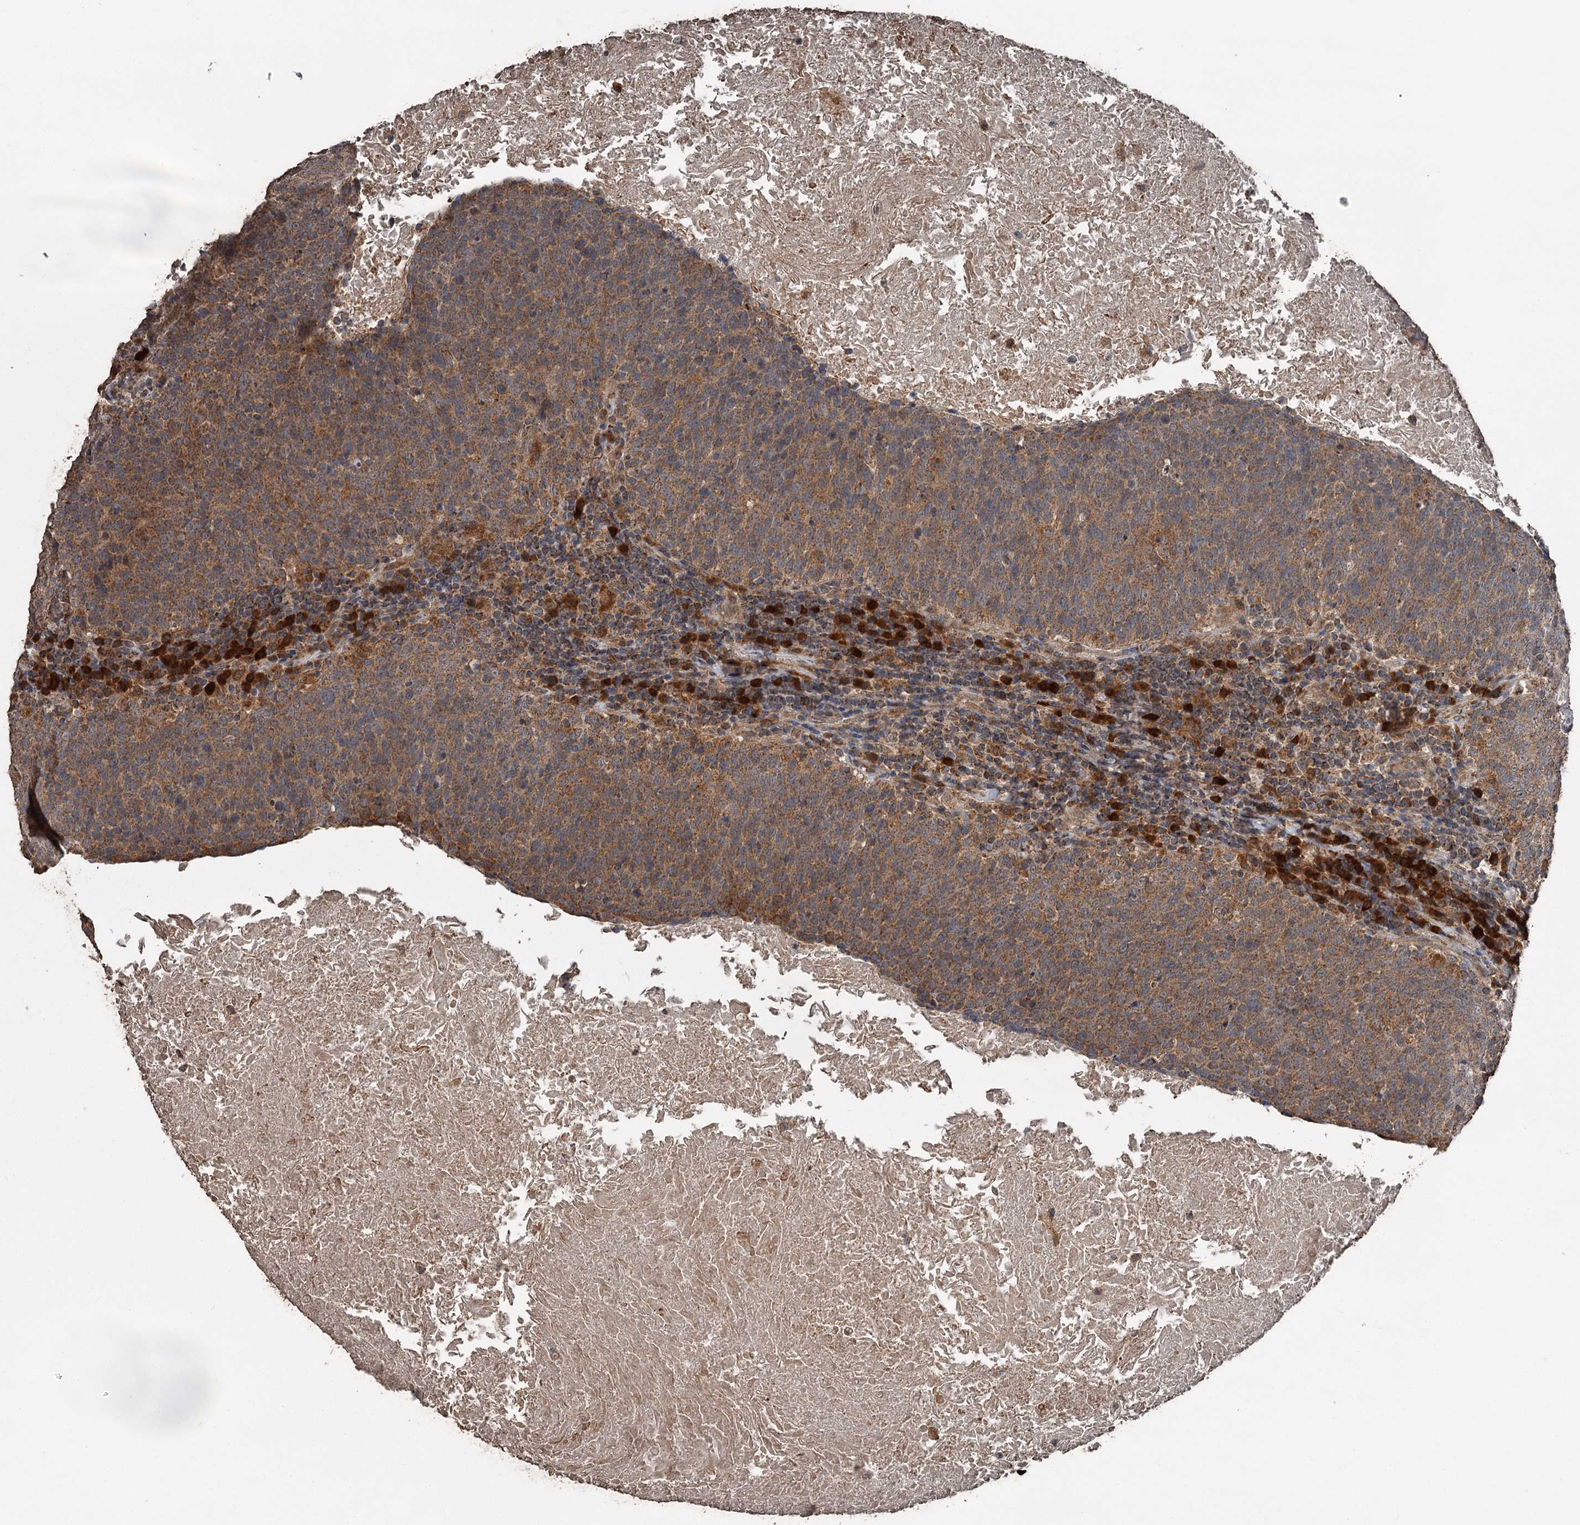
{"staining": {"intensity": "moderate", "quantity": ">75%", "location": "cytoplasmic/membranous"}, "tissue": "head and neck cancer", "cell_type": "Tumor cells", "image_type": "cancer", "snomed": [{"axis": "morphology", "description": "Squamous cell carcinoma, NOS"}, {"axis": "morphology", "description": "Squamous cell carcinoma, metastatic, NOS"}, {"axis": "topography", "description": "Lymph node"}, {"axis": "topography", "description": "Head-Neck"}], "caption": "Immunohistochemistry (IHC) of squamous cell carcinoma (head and neck) reveals medium levels of moderate cytoplasmic/membranous positivity in about >75% of tumor cells.", "gene": "WIPI1", "patient": {"sex": "male", "age": 62}}